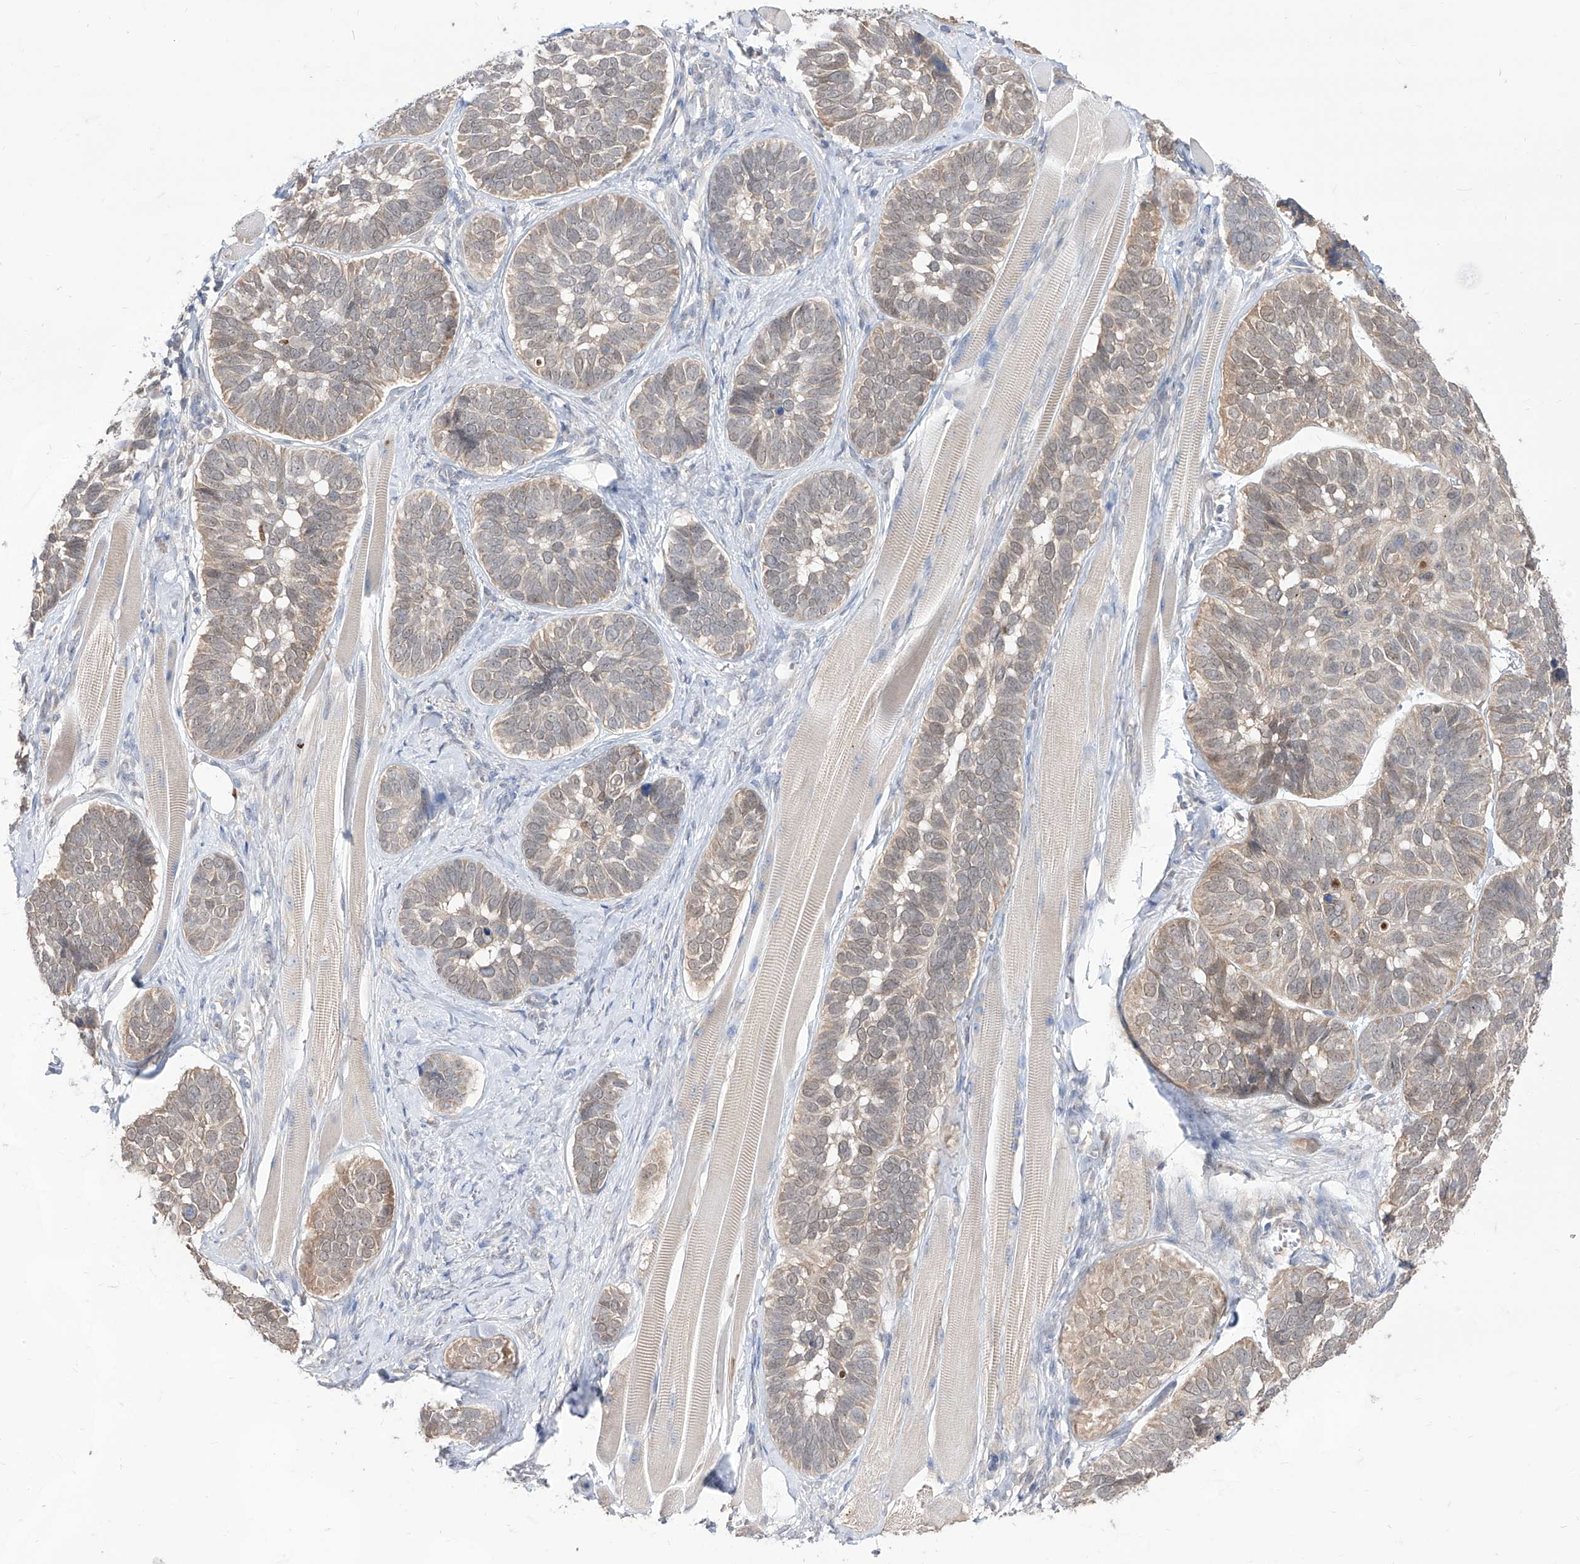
{"staining": {"intensity": "weak", "quantity": "25%-75%", "location": "cytoplasmic/membranous,nuclear"}, "tissue": "skin cancer", "cell_type": "Tumor cells", "image_type": "cancer", "snomed": [{"axis": "morphology", "description": "Basal cell carcinoma"}, {"axis": "topography", "description": "Skin"}], "caption": "Skin cancer tissue exhibits weak cytoplasmic/membranous and nuclear positivity in approximately 25%-75% of tumor cells", "gene": "BROX", "patient": {"sex": "male", "age": 62}}